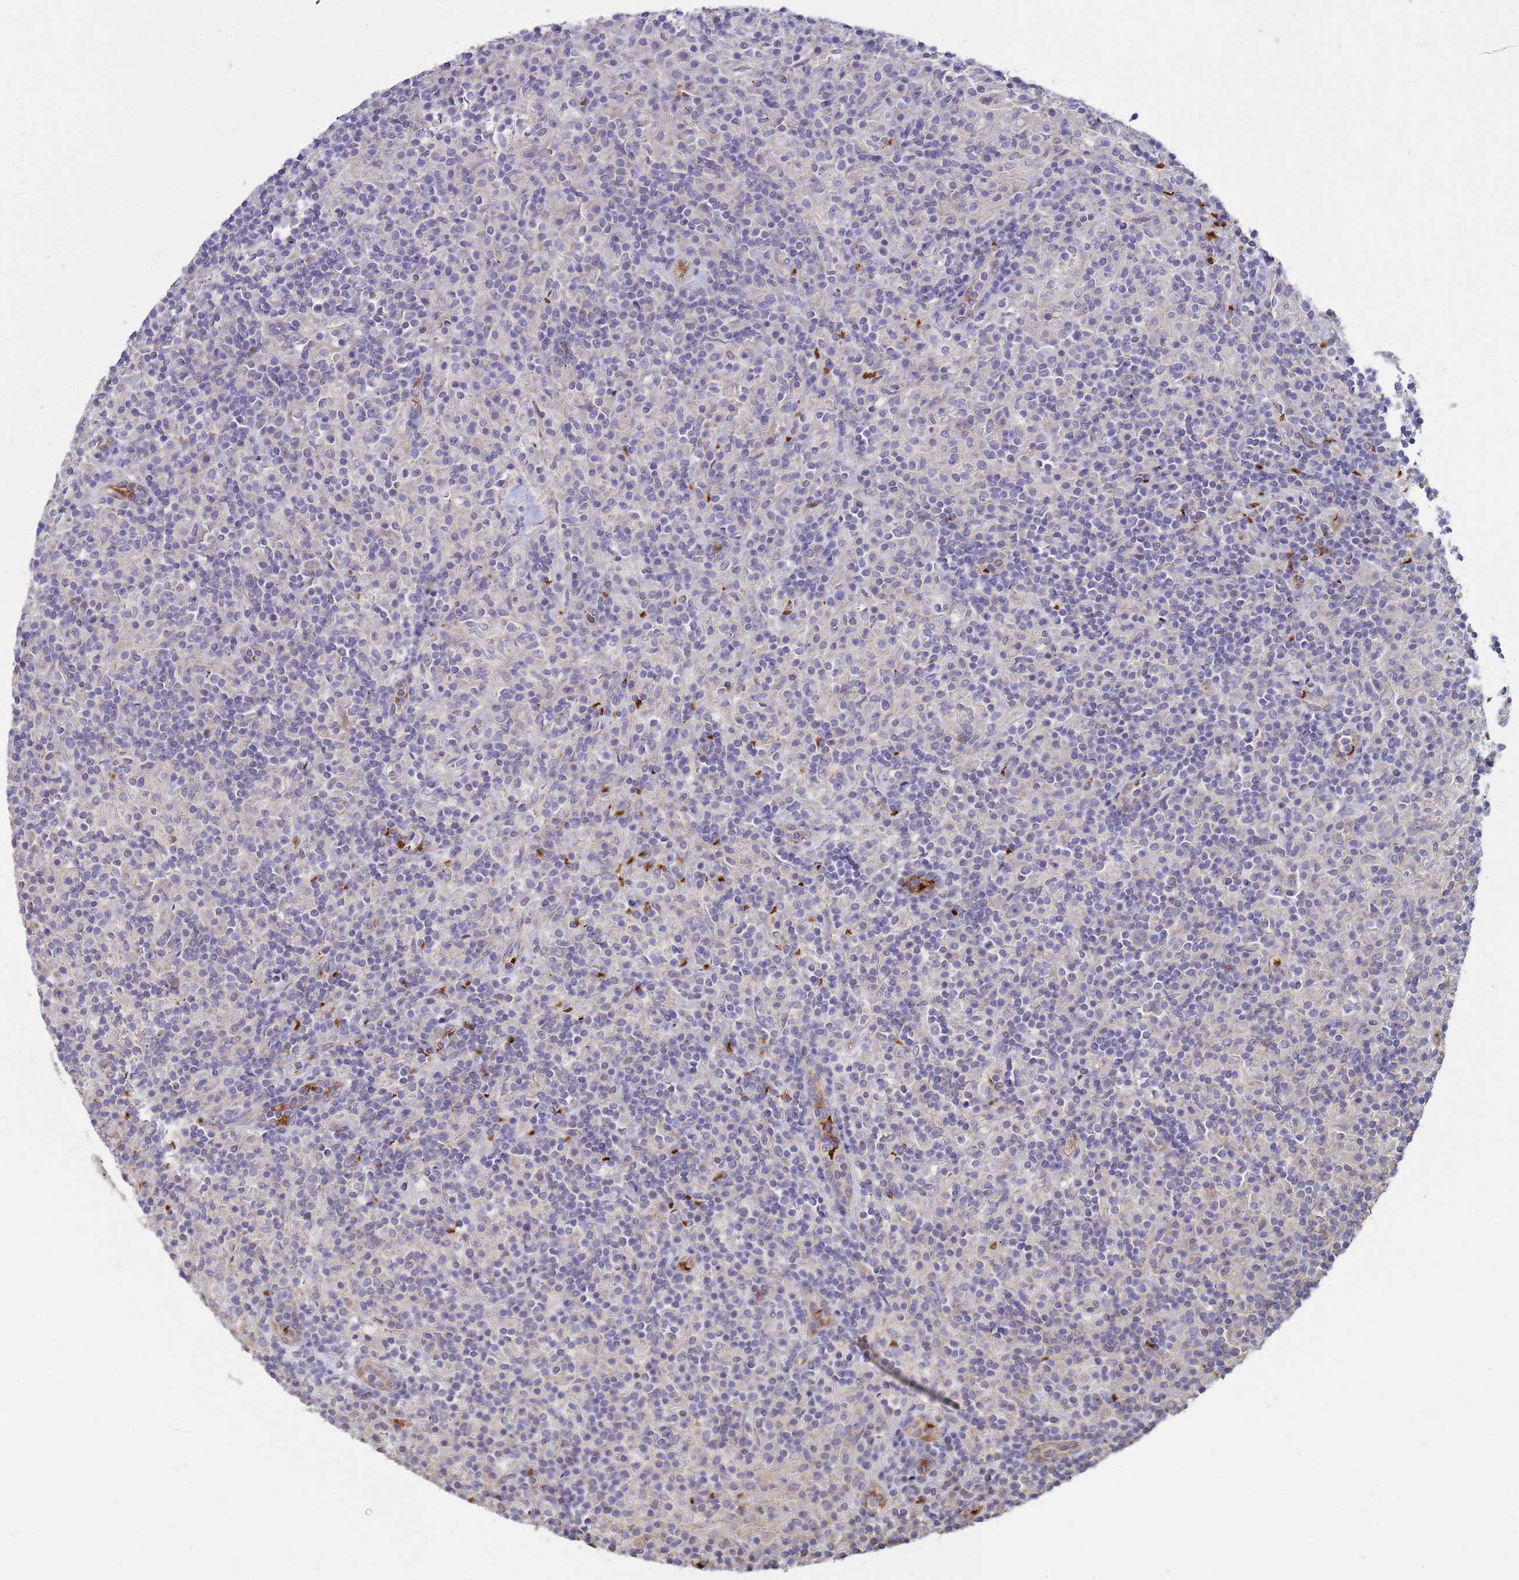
{"staining": {"intensity": "negative", "quantity": "none", "location": "none"}, "tissue": "lymphoma", "cell_type": "Tumor cells", "image_type": "cancer", "snomed": [{"axis": "morphology", "description": "Hodgkin's disease, NOS"}, {"axis": "topography", "description": "Lymph node"}], "caption": "An image of human lymphoma is negative for staining in tumor cells.", "gene": "SGIP1", "patient": {"sex": "male", "age": 70}}